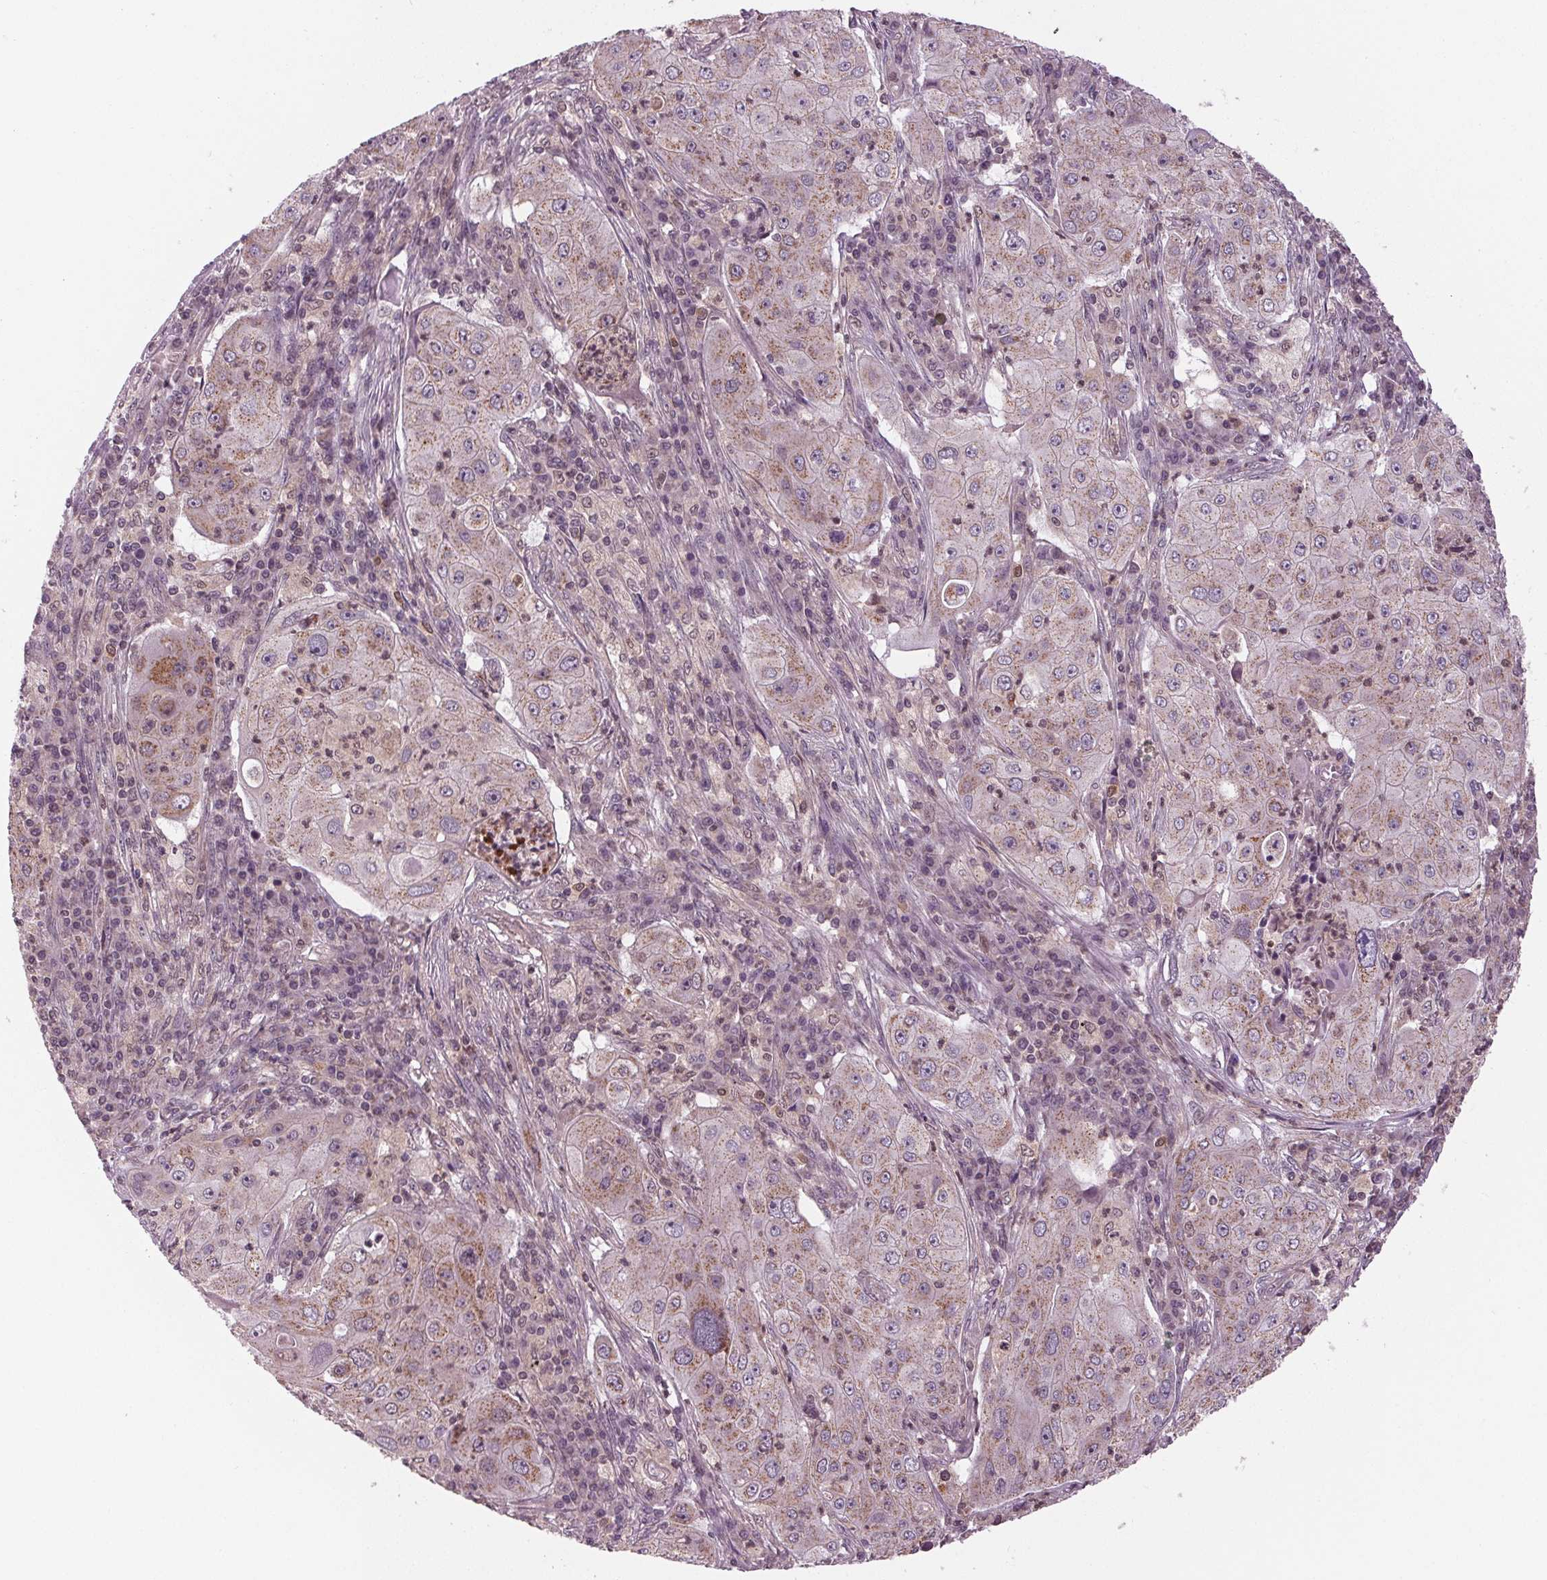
{"staining": {"intensity": "moderate", "quantity": "25%-75%", "location": "cytoplasmic/membranous"}, "tissue": "lung cancer", "cell_type": "Tumor cells", "image_type": "cancer", "snomed": [{"axis": "morphology", "description": "Squamous cell carcinoma, NOS"}, {"axis": "topography", "description": "Lung"}], "caption": "A brown stain highlights moderate cytoplasmic/membranous expression of a protein in lung squamous cell carcinoma tumor cells.", "gene": "STAT3", "patient": {"sex": "female", "age": 59}}